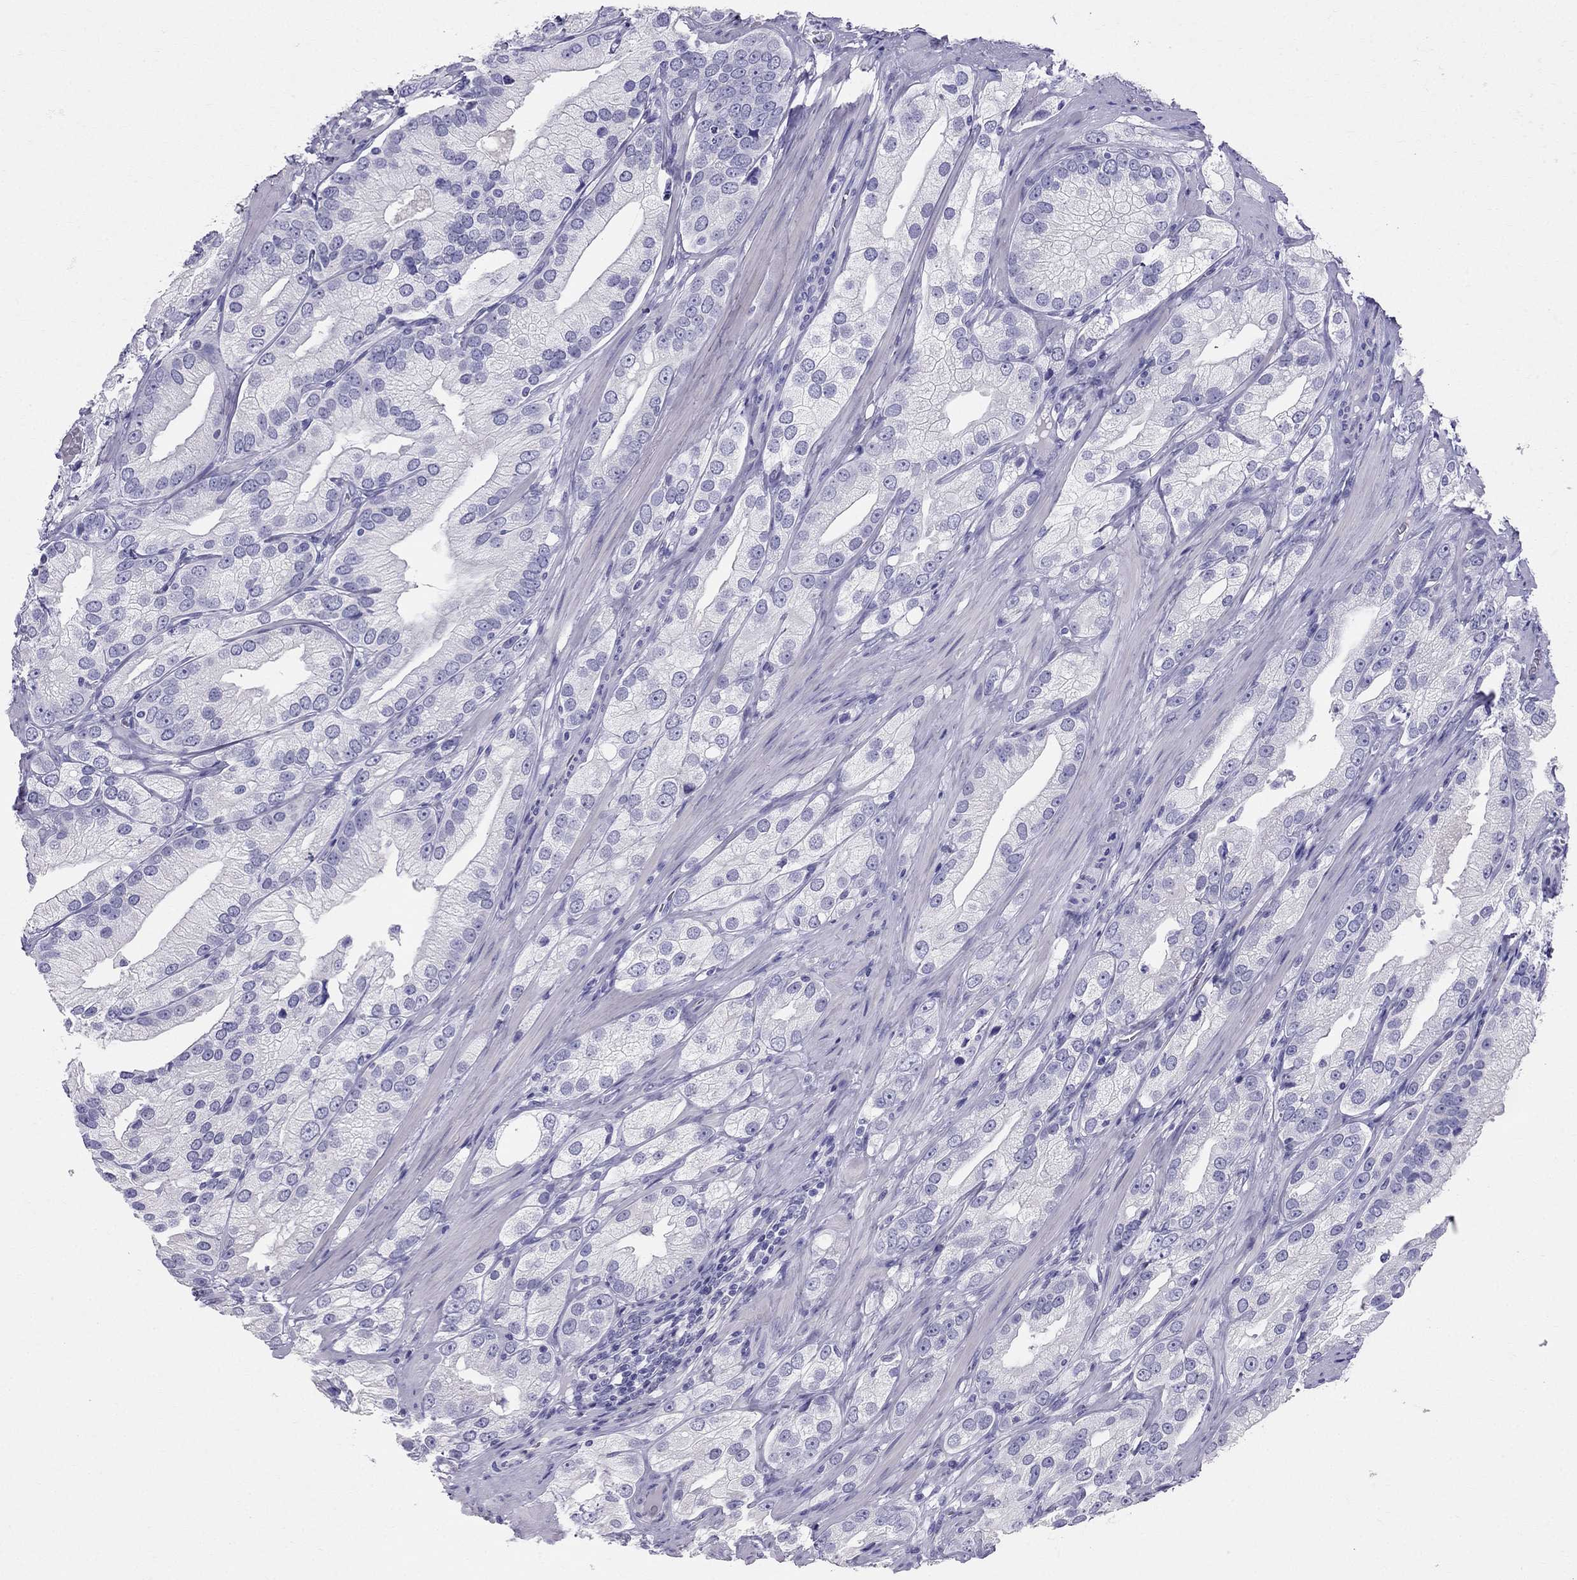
{"staining": {"intensity": "negative", "quantity": "none", "location": "none"}, "tissue": "prostate cancer", "cell_type": "Tumor cells", "image_type": "cancer", "snomed": [{"axis": "morphology", "description": "Adenocarcinoma, High grade"}, {"axis": "topography", "description": "Prostate and seminal vesicle, NOS"}], "caption": "IHC of human adenocarcinoma (high-grade) (prostate) displays no staining in tumor cells.", "gene": "DNAAF6", "patient": {"sex": "male", "age": 62}}